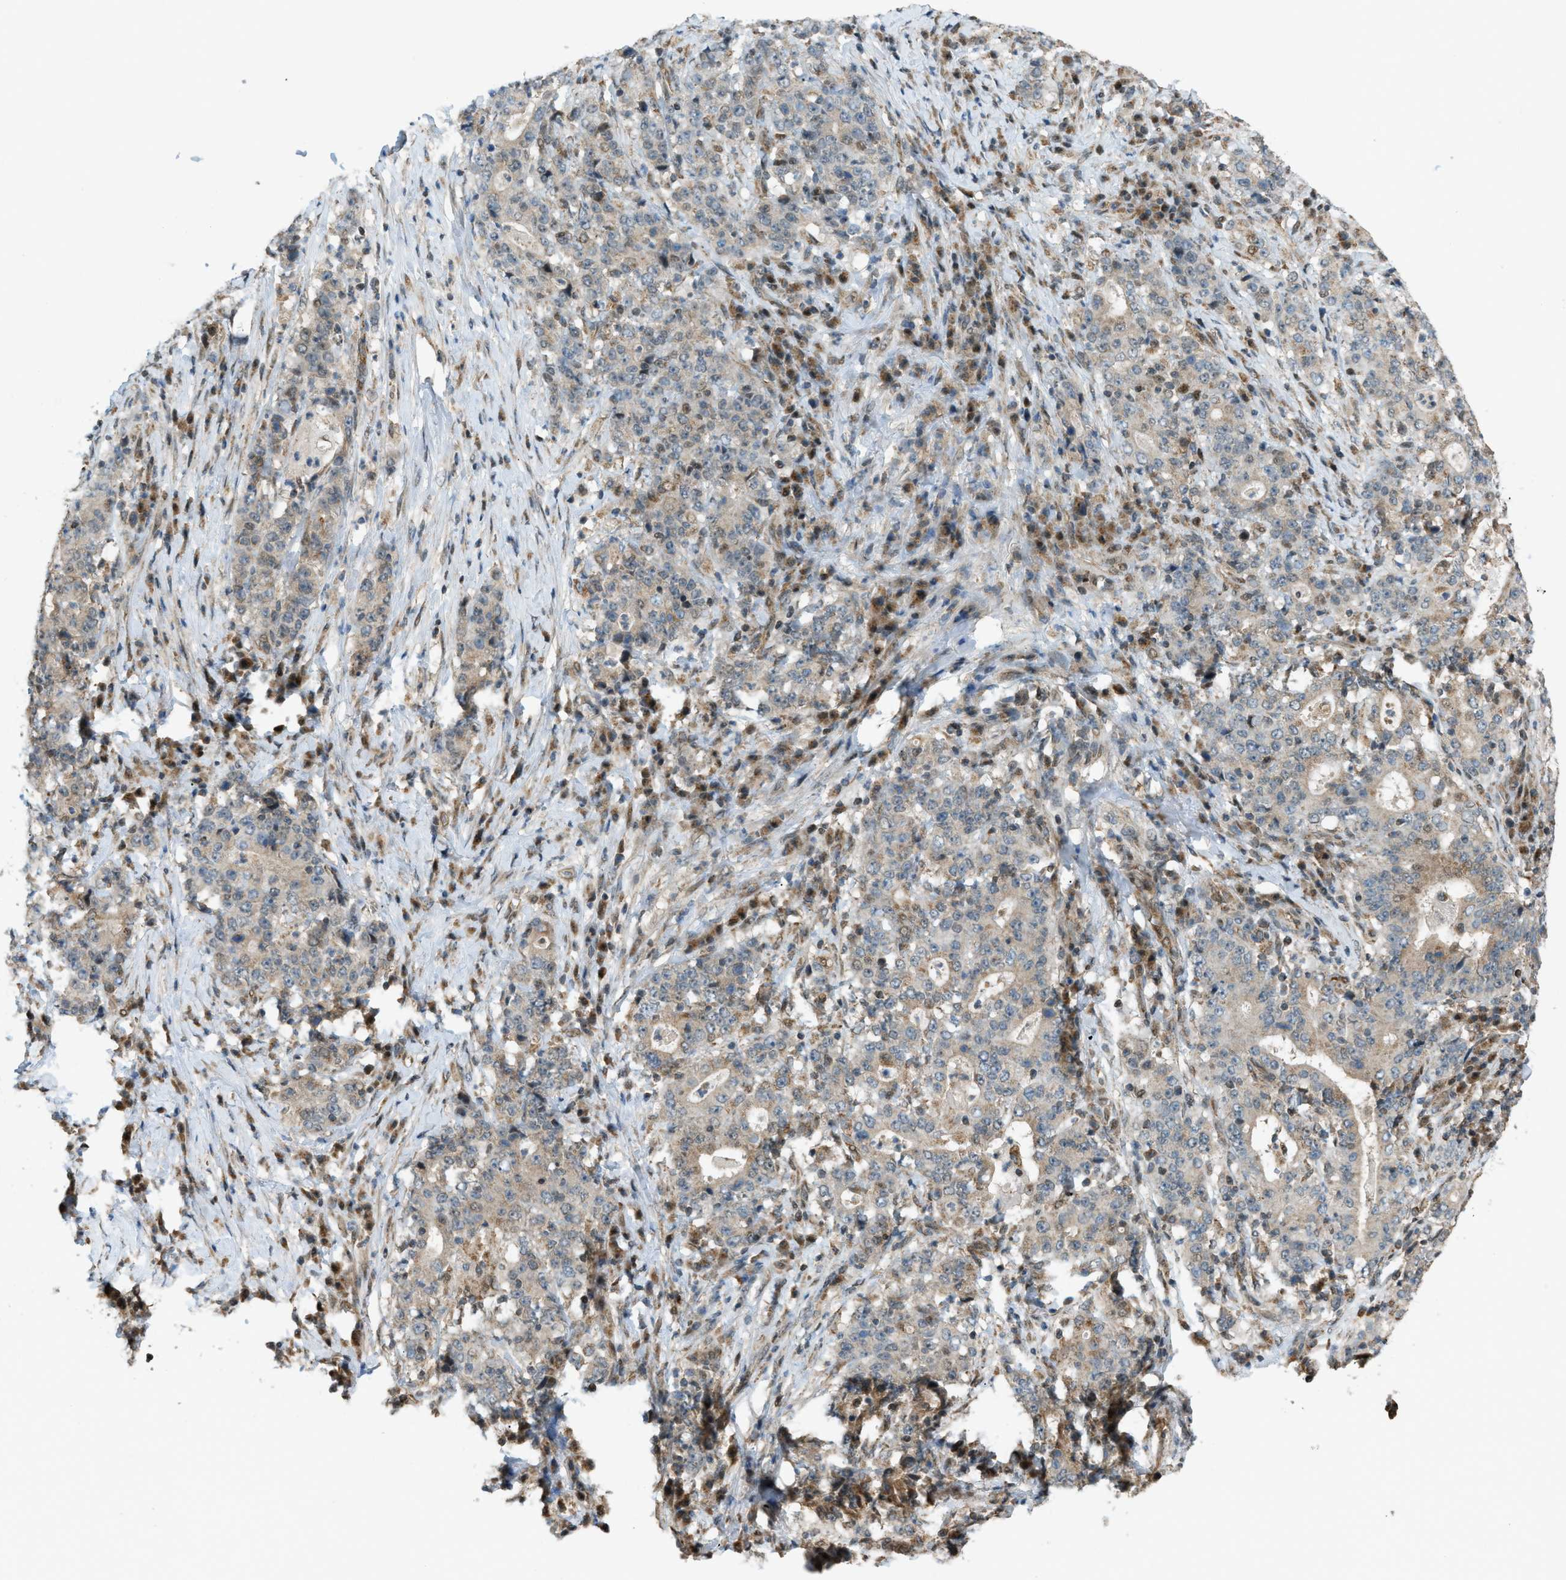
{"staining": {"intensity": "weak", "quantity": "<25%", "location": "cytoplasmic/membranous"}, "tissue": "stomach cancer", "cell_type": "Tumor cells", "image_type": "cancer", "snomed": [{"axis": "morphology", "description": "Normal tissue, NOS"}, {"axis": "morphology", "description": "Adenocarcinoma, NOS"}, {"axis": "topography", "description": "Stomach, upper"}, {"axis": "topography", "description": "Stomach"}], "caption": "This is an immunohistochemistry micrograph of human stomach adenocarcinoma. There is no staining in tumor cells.", "gene": "CCDC186", "patient": {"sex": "male", "age": 59}}